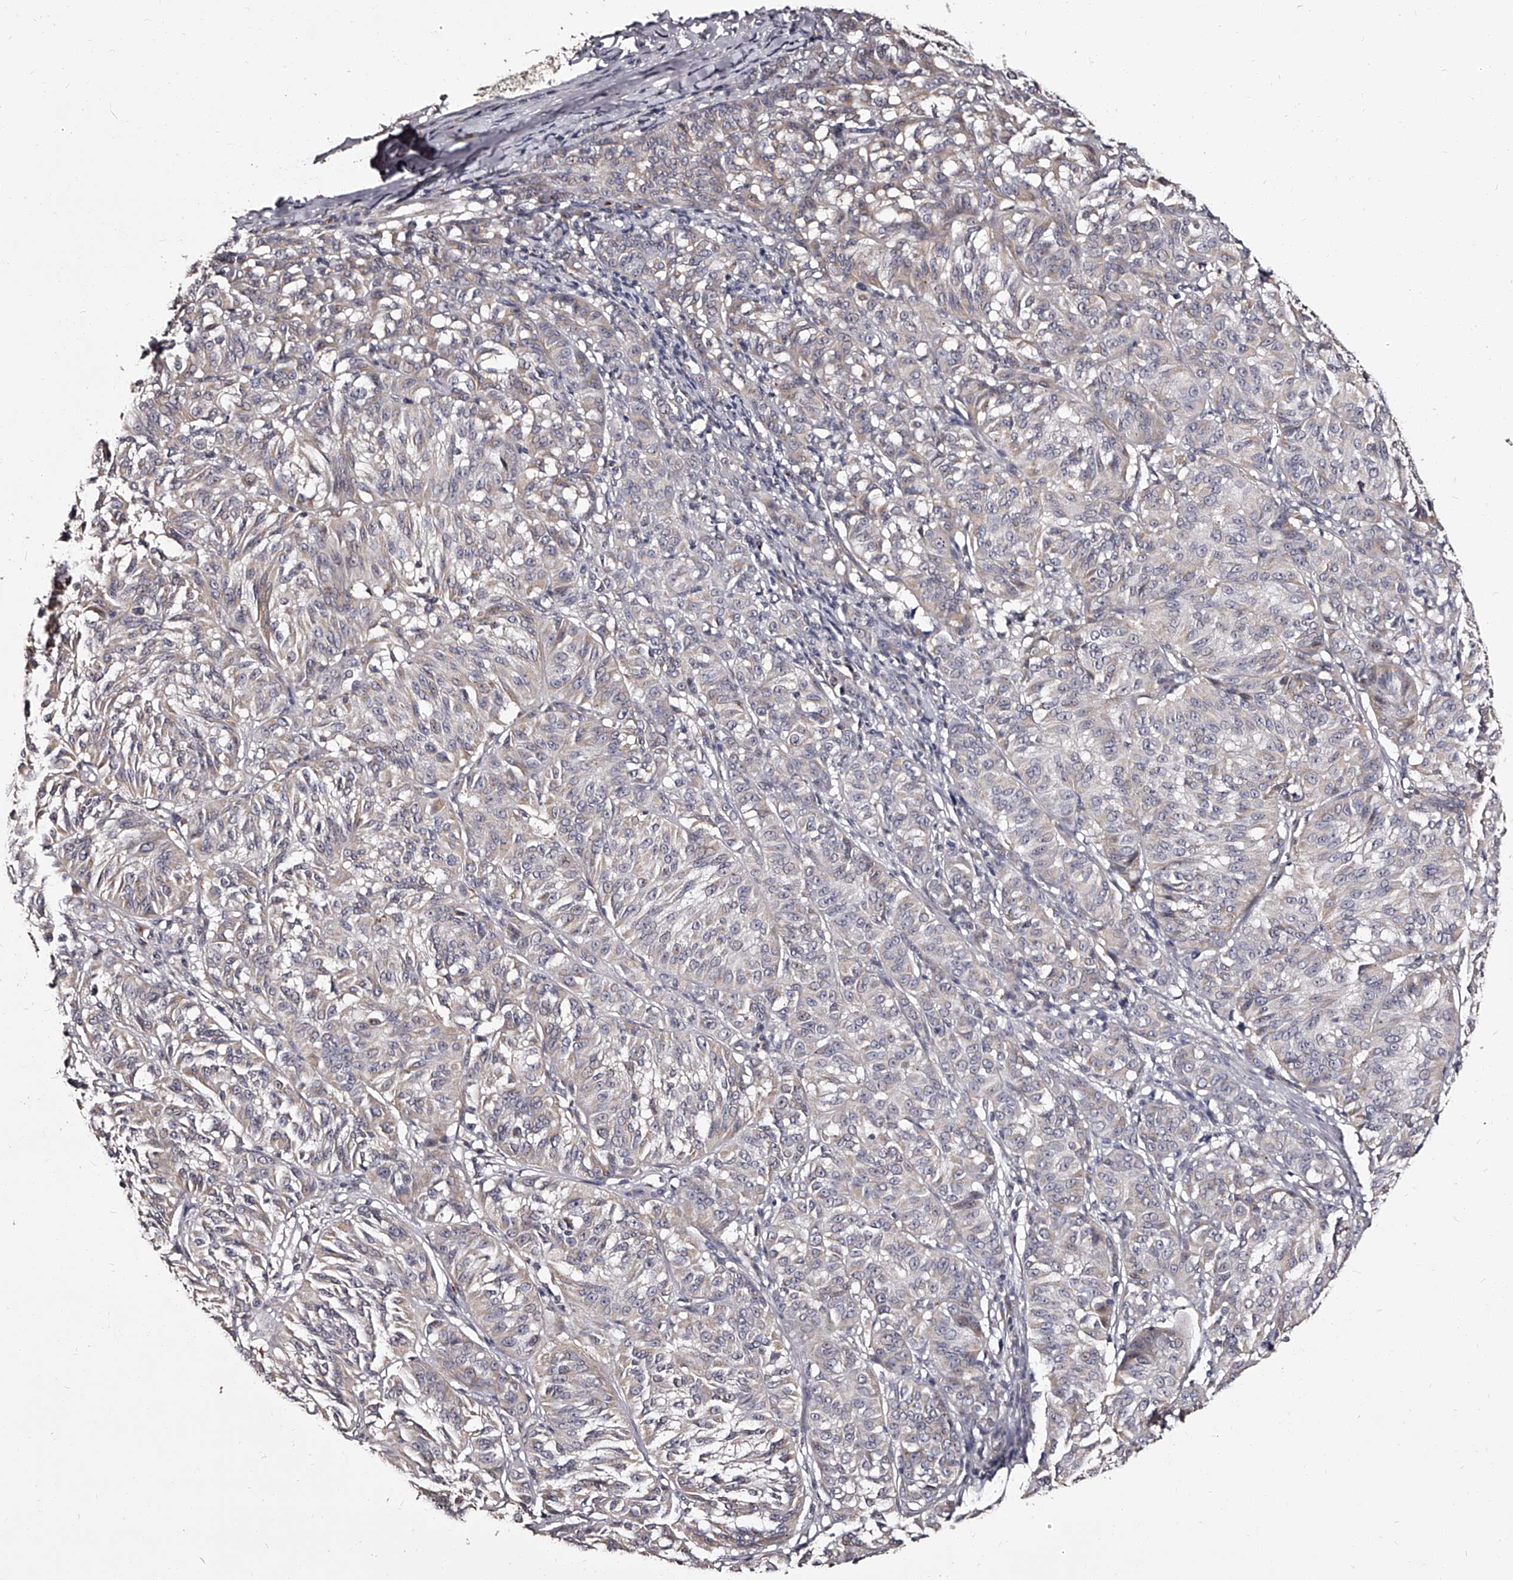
{"staining": {"intensity": "negative", "quantity": "none", "location": "none"}, "tissue": "melanoma", "cell_type": "Tumor cells", "image_type": "cancer", "snomed": [{"axis": "morphology", "description": "Malignant melanoma, NOS"}, {"axis": "topography", "description": "Skin"}], "caption": "This is a micrograph of immunohistochemistry staining of malignant melanoma, which shows no positivity in tumor cells.", "gene": "RSC1A1", "patient": {"sex": "female", "age": 72}}